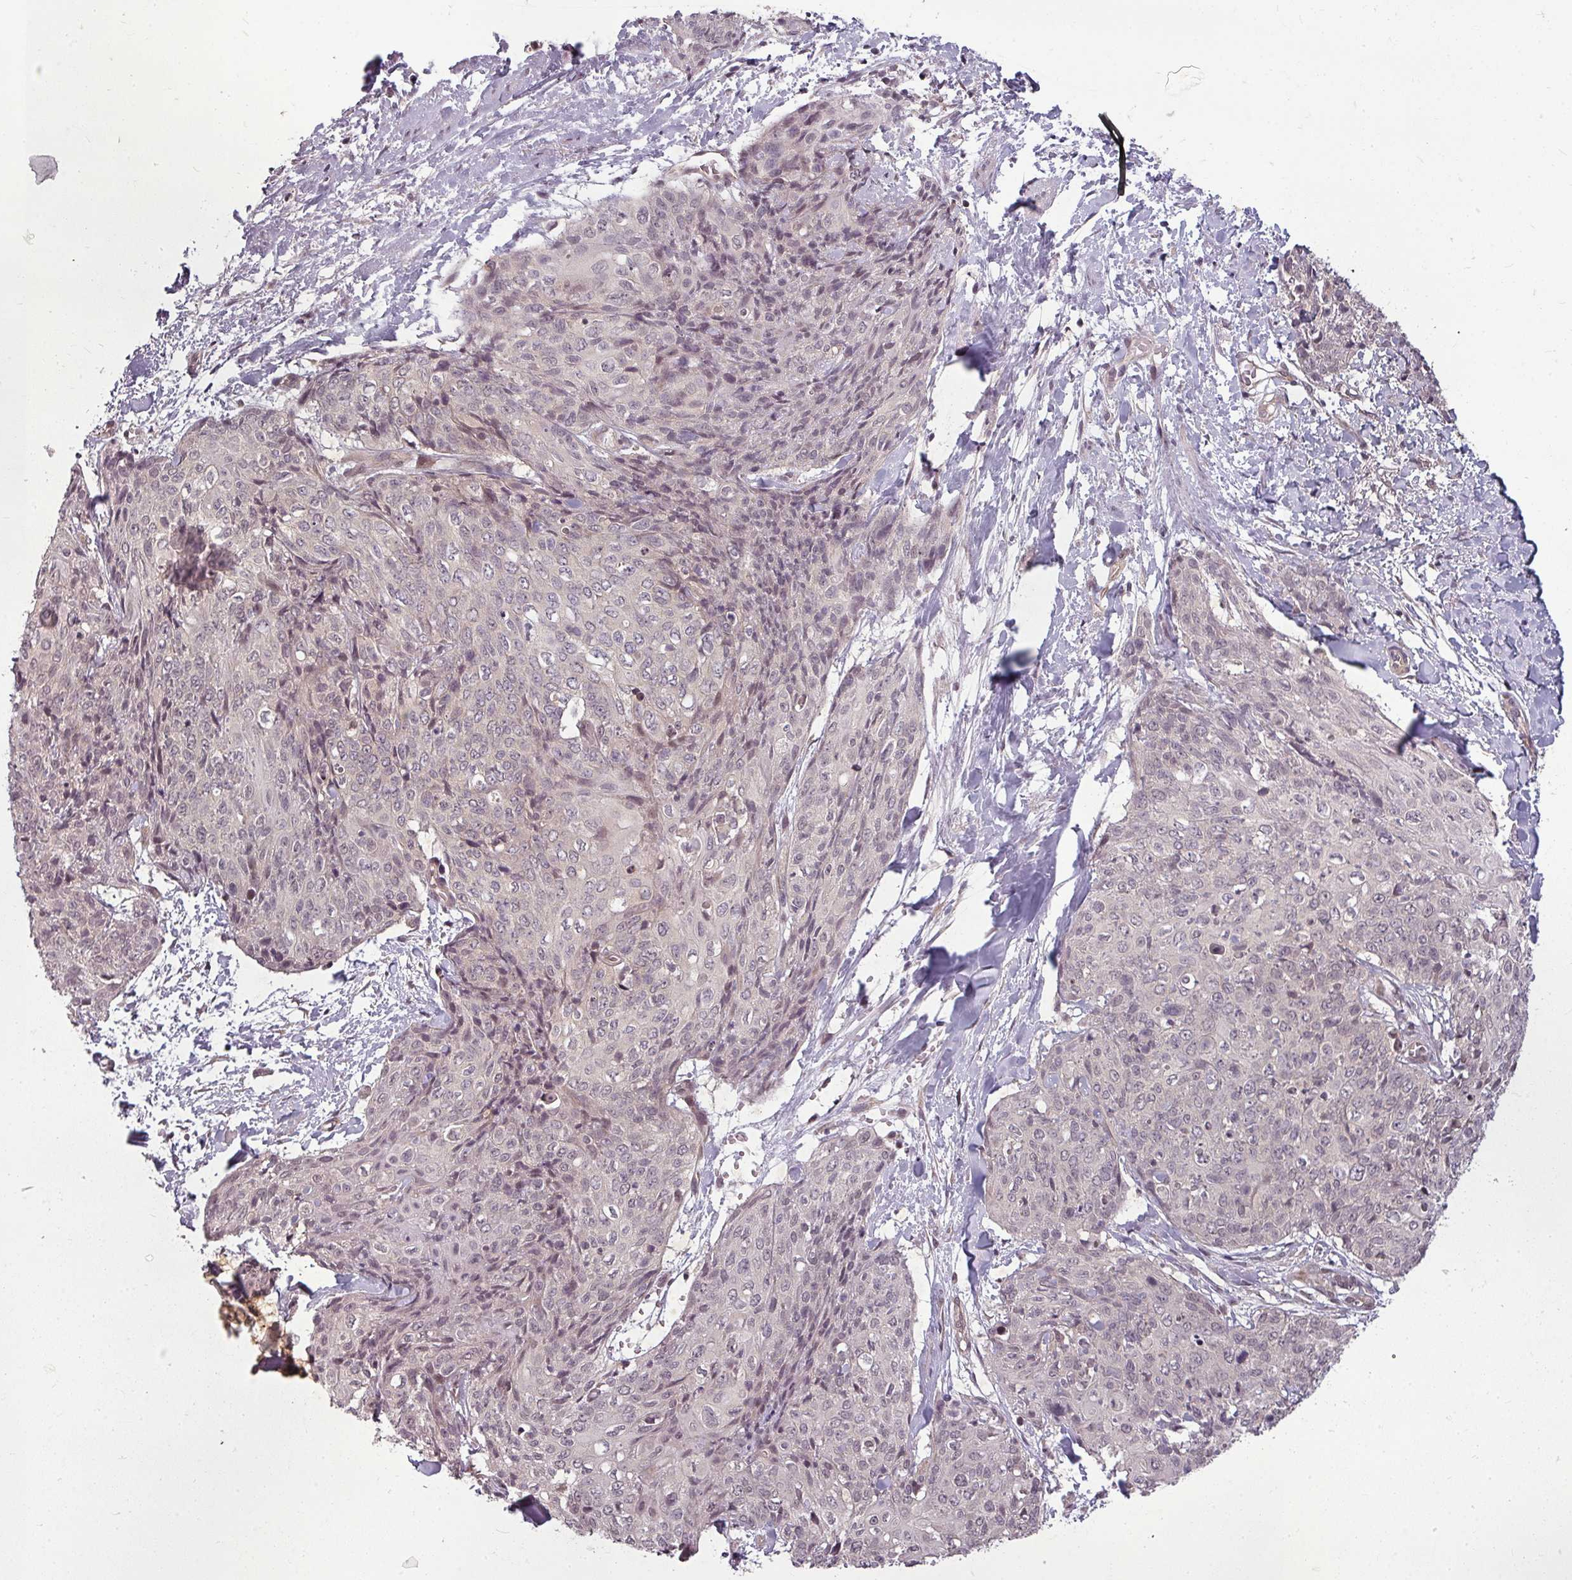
{"staining": {"intensity": "negative", "quantity": "none", "location": "none"}, "tissue": "skin cancer", "cell_type": "Tumor cells", "image_type": "cancer", "snomed": [{"axis": "morphology", "description": "Squamous cell carcinoma, NOS"}, {"axis": "topography", "description": "Skin"}, {"axis": "topography", "description": "Vulva"}], "caption": "The histopathology image shows no significant positivity in tumor cells of skin cancer (squamous cell carcinoma). The staining was performed using DAB to visualize the protein expression in brown, while the nuclei were stained in blue with hematoxylin (Magnification: 20x).", "gene": "CLIC1", "patient": {"sex": "female", "age": 85}}